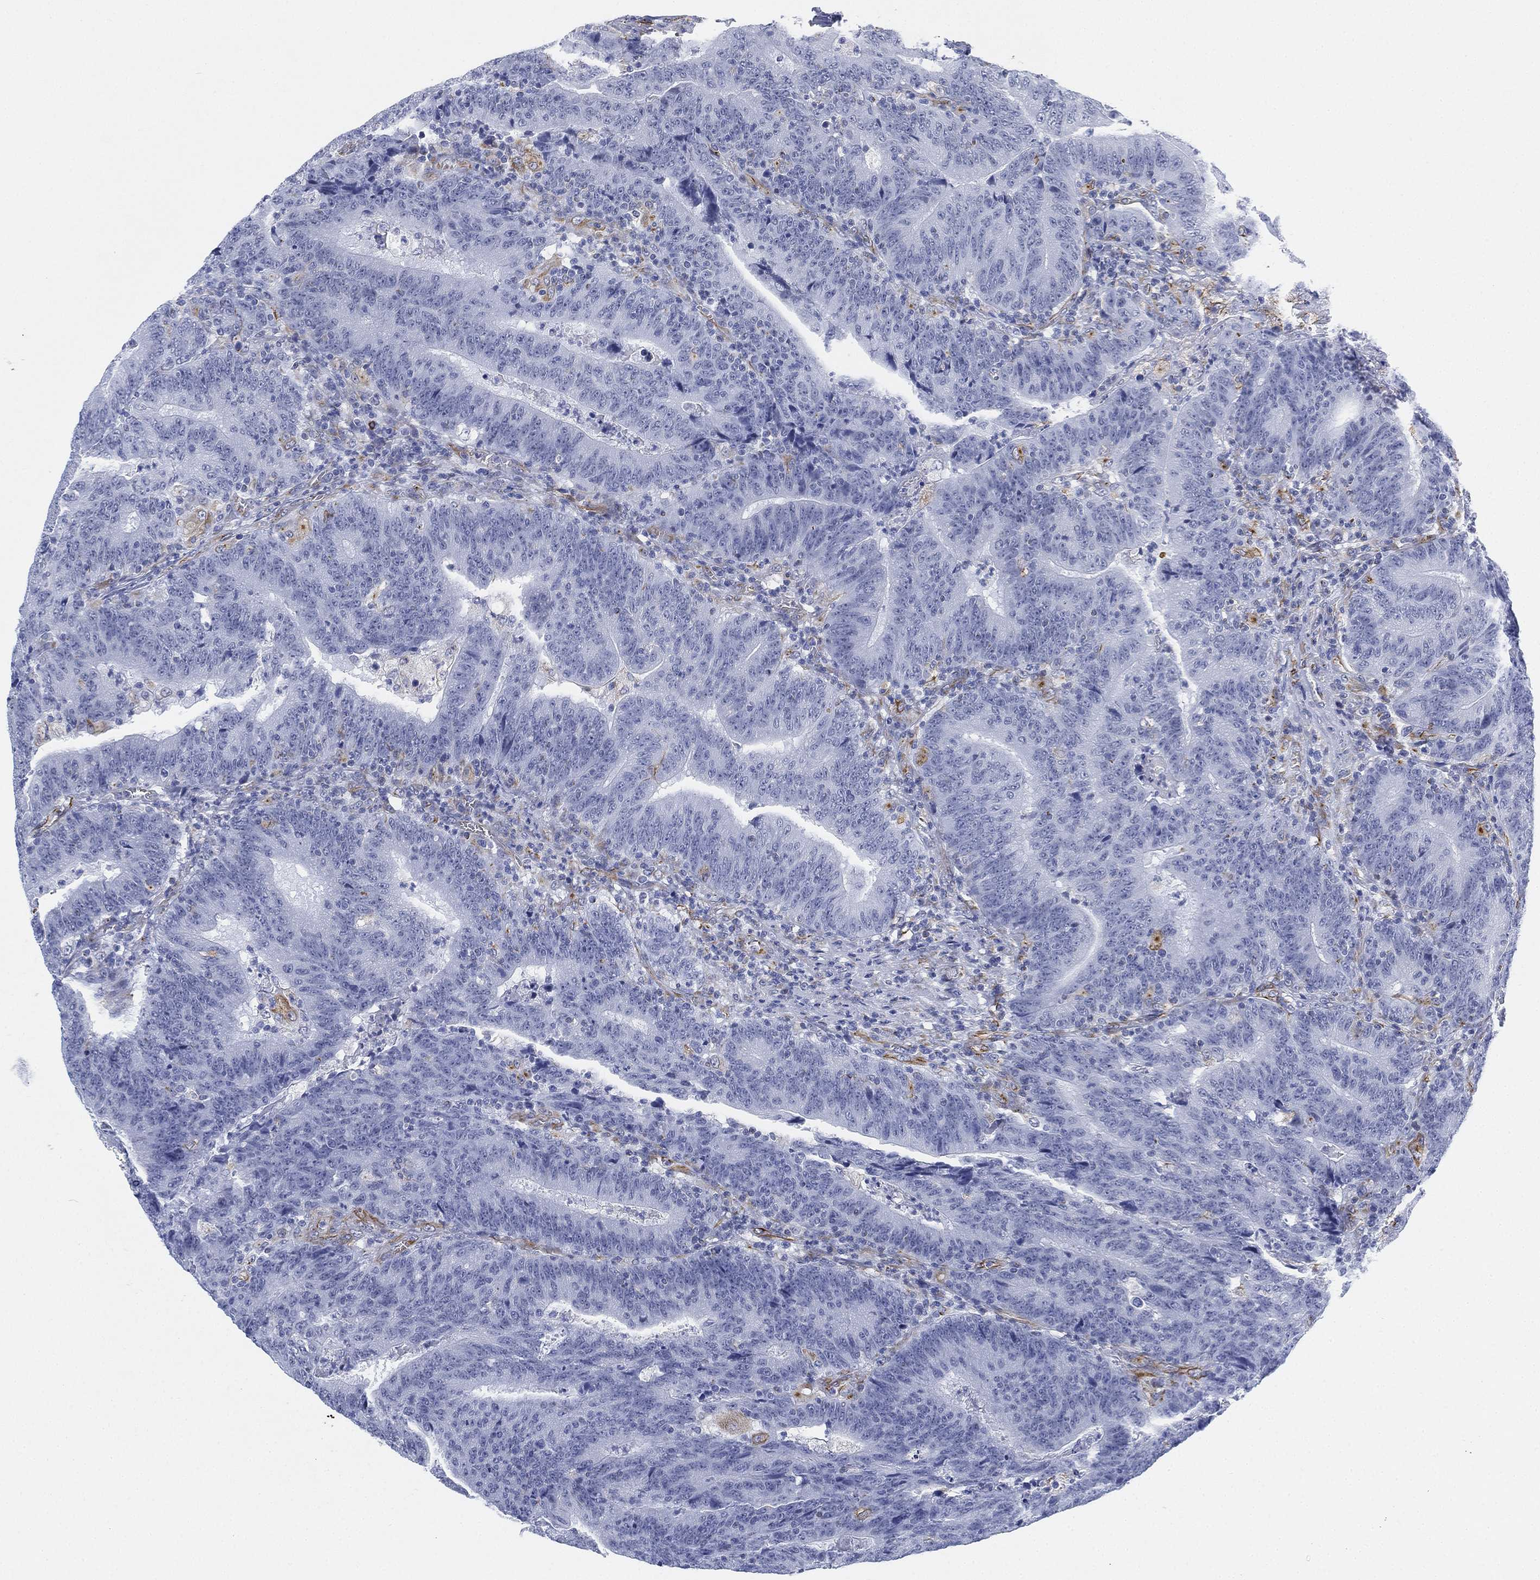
{"staining": {"intensity": "negative", "quantity": "none", "location": "none"}, "tissue": "colorectal cancer", "cell_type": "Tumor cells", "image_type": "cancer", "snomed": [{"axis": "morphology", "description": "Adenocarcinoma, NOS"}, {"axis": "topography", "description": "Colon"}], "caption": "Immunohistochemical staining of adenocarcinoma (colorectal) demonstrates no significant staining in tumor cells.", "gene": "PSKH2", "patient": {"sex": "female", "age": 75}}